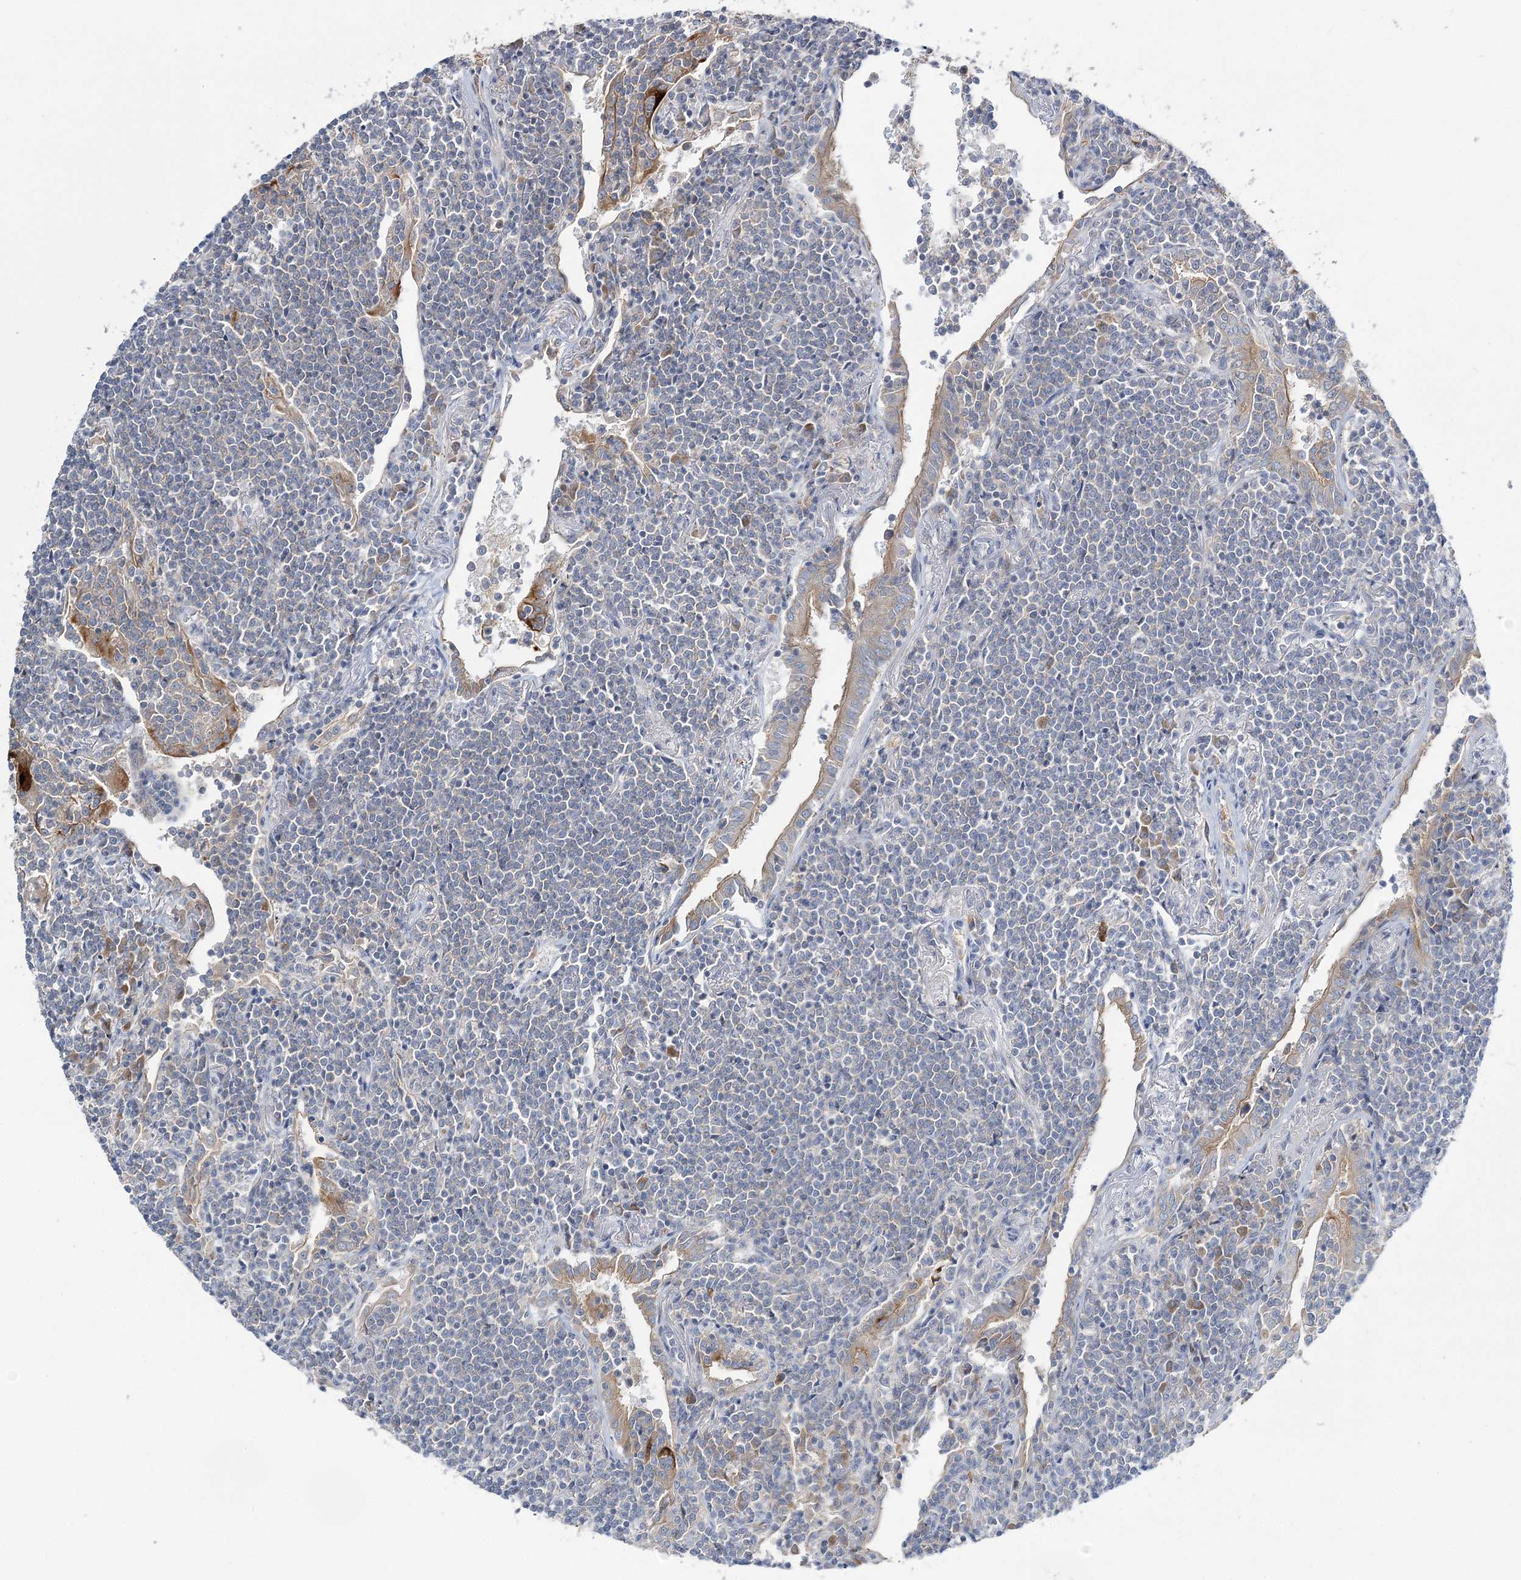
{"staining": {"intensity": "negative", "quantity": "none", "location": "none"}, "tissue": "lymphoma", "cell_type": "Tumor cells", "image_type": "cancer", "snomed": [{"axis": "morphology", "description": "Malignant lymphoma, non-Hodgkin's type, Low grade"}, {"axis": "topography", "description": "Lung"}], "caption": "This is a image of immunohistochemistry staining of lymphoma, which shows no expression in tumor cells.", "gene": "ATP11B", "patient": {"sex": "female", "age": 71}}